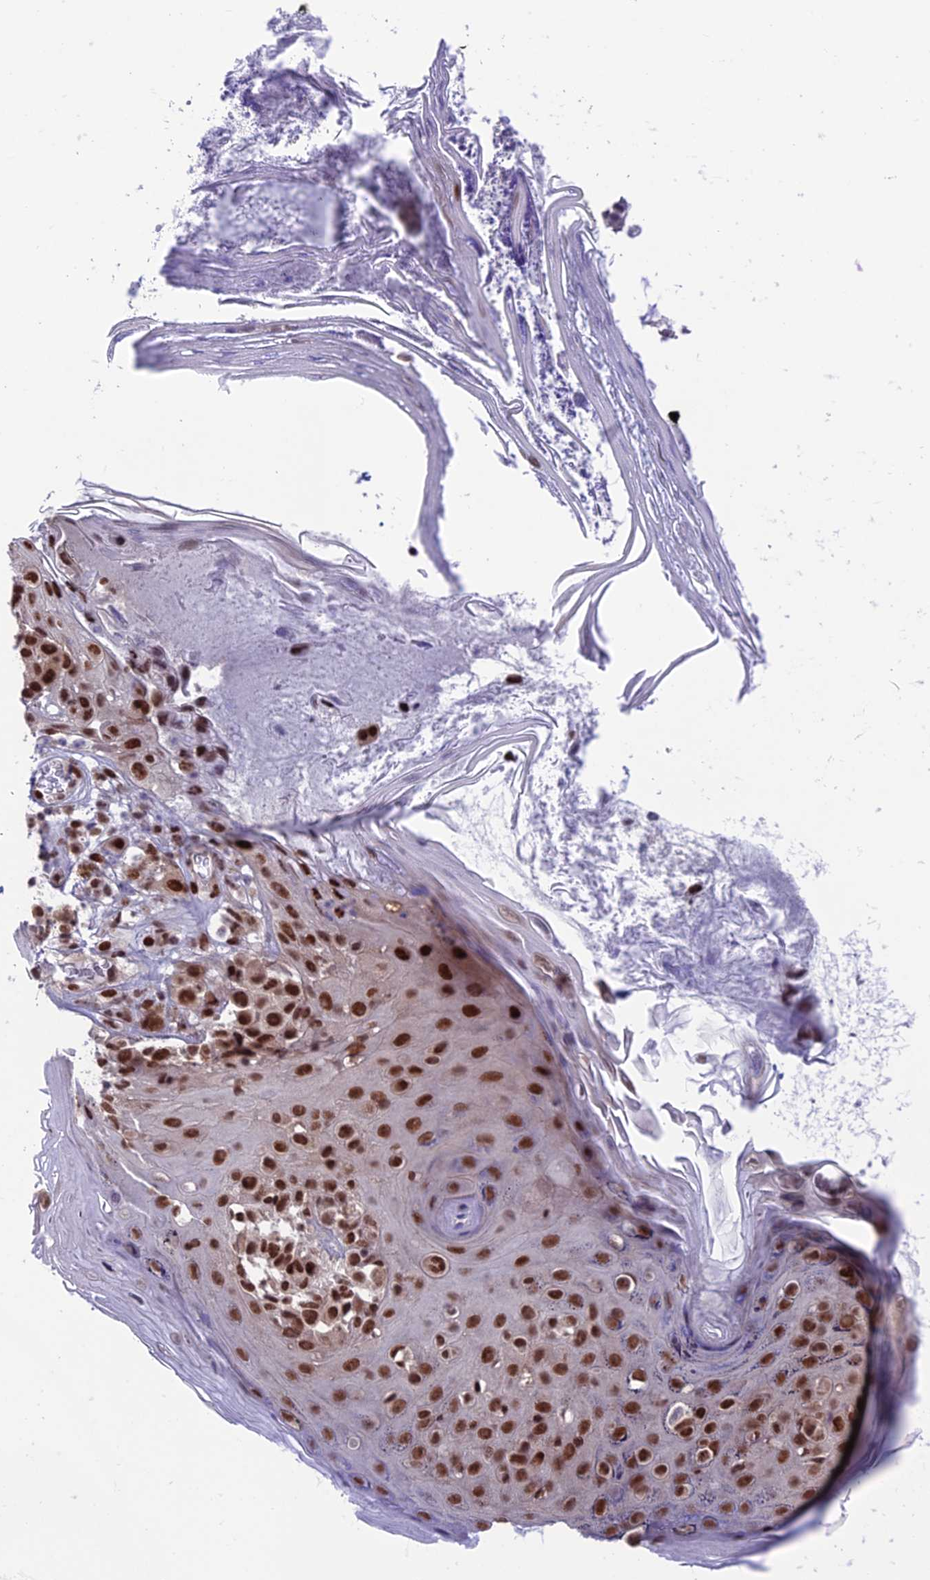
{"staining": {"intensity": "strong", "quantity": ">75%", "location": "nuclear"}, "tissue": "melanoma", "cell_type": "Tumor cells", "image_type": "cancer", "snomed": [{"axis": "morphology", "description": "Malignant melanoma, NOS"}, {"axis": "topography", "description": "Skin"}], "caption": "Malignant melanoma was stained to show a protein in brown. There is high levels of strong nuclear expression in about >75% of tumor cells.", "gene": "KIAA1191", "patient": {"sex": "male", "age": 38}}